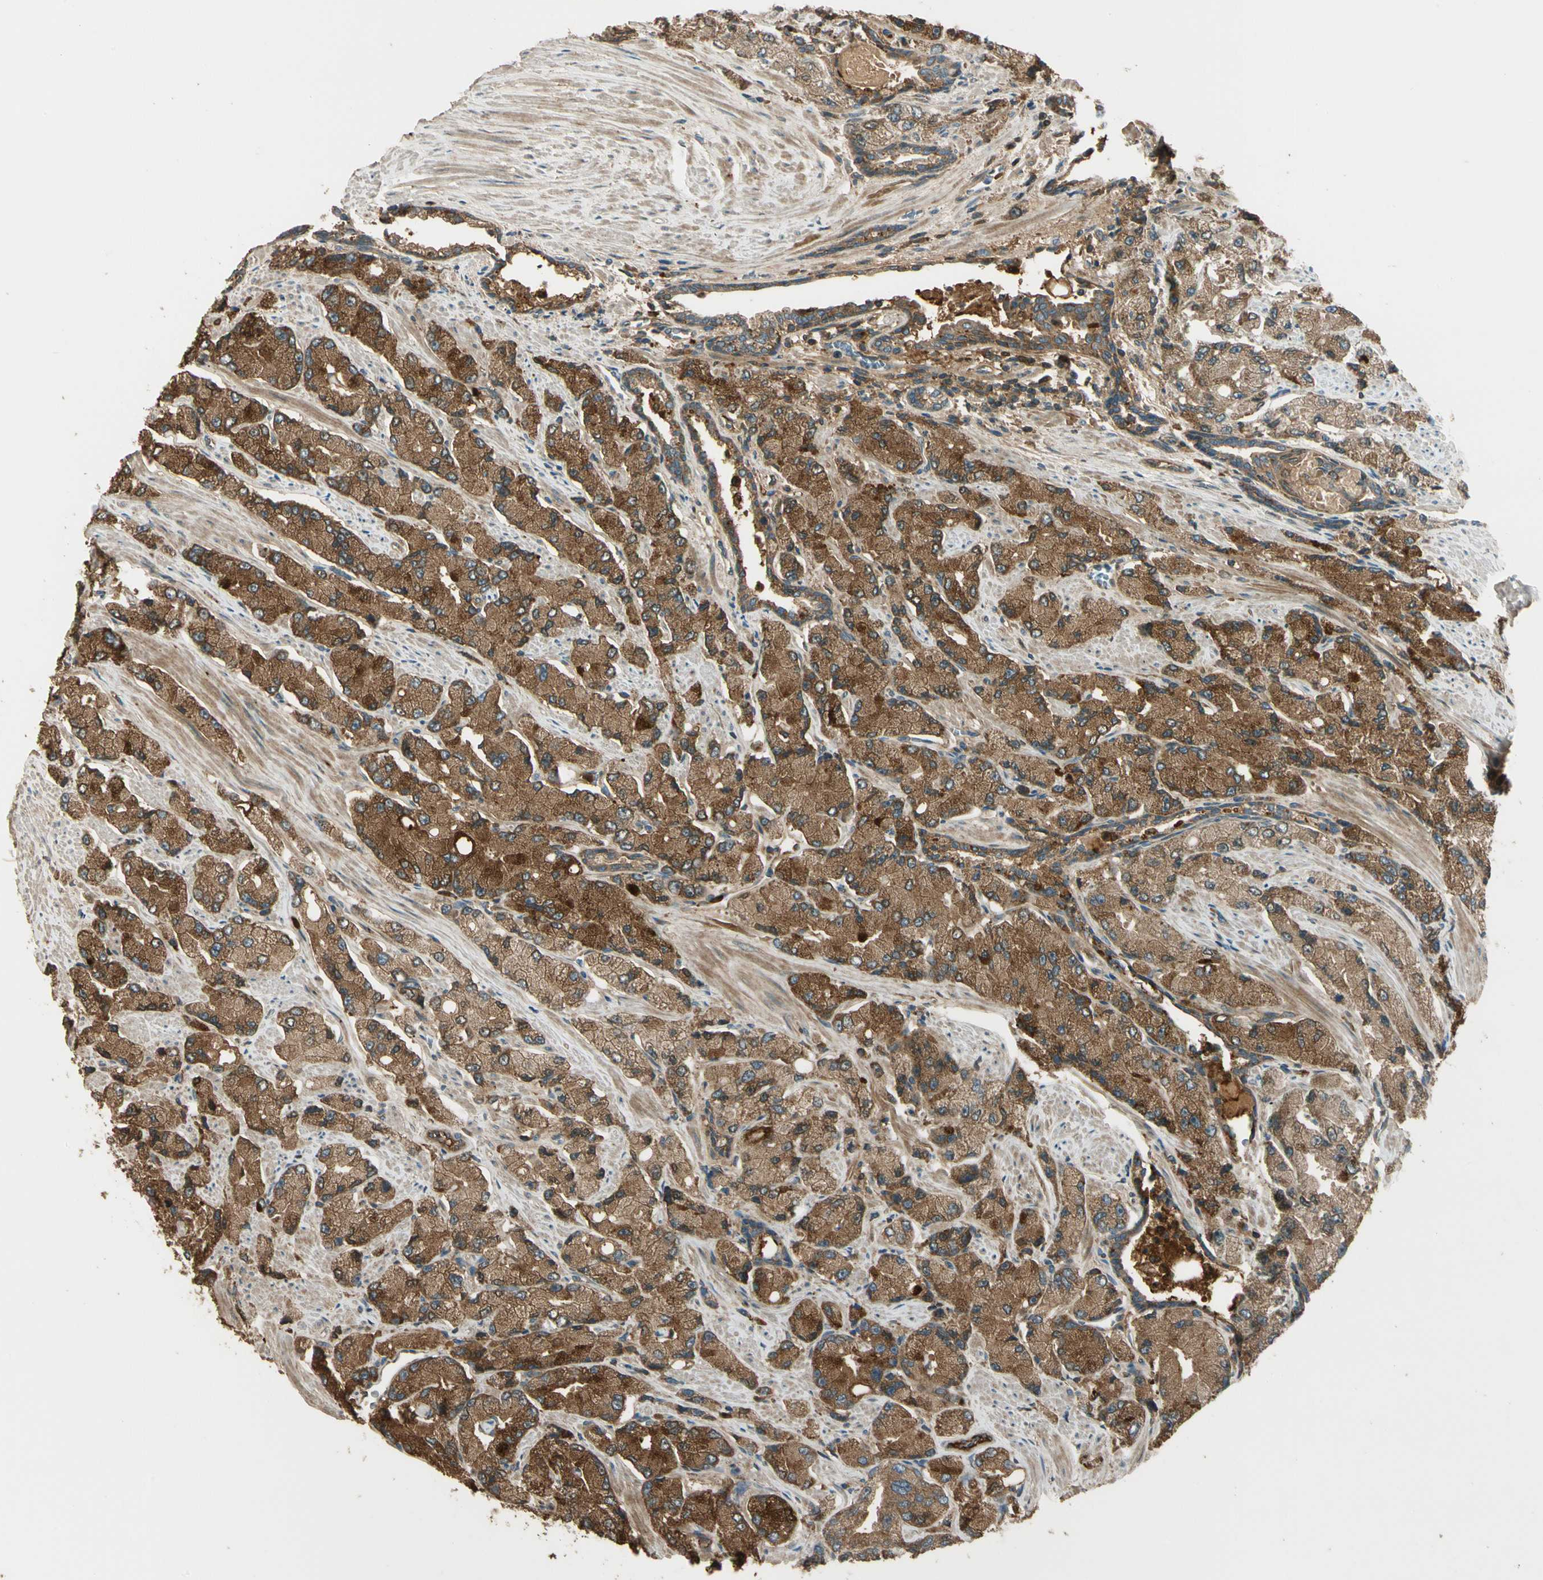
{"staining": {"intensity": "moderate", "quantity": ">75%", "location": "cytoplasmic/membranous"}, "tissue": "prostate cancer", "cell_type": "Tumor cells", "image_type": "cancer", "snomed": [{"axis": "morphology", "description": "Adenocarcinoma, High grade"}, {"axis": "topography", "description": "Prostate"}], "caption": "This histopathology image reveals immunohistochemistry (IHC) staining of human prostate cancer, with medium moderate cytoplasmic/membranous positivity in about >75% of tumor cells.", "gene": "STX11", "patient": {"sex": "male", "age": 58}}